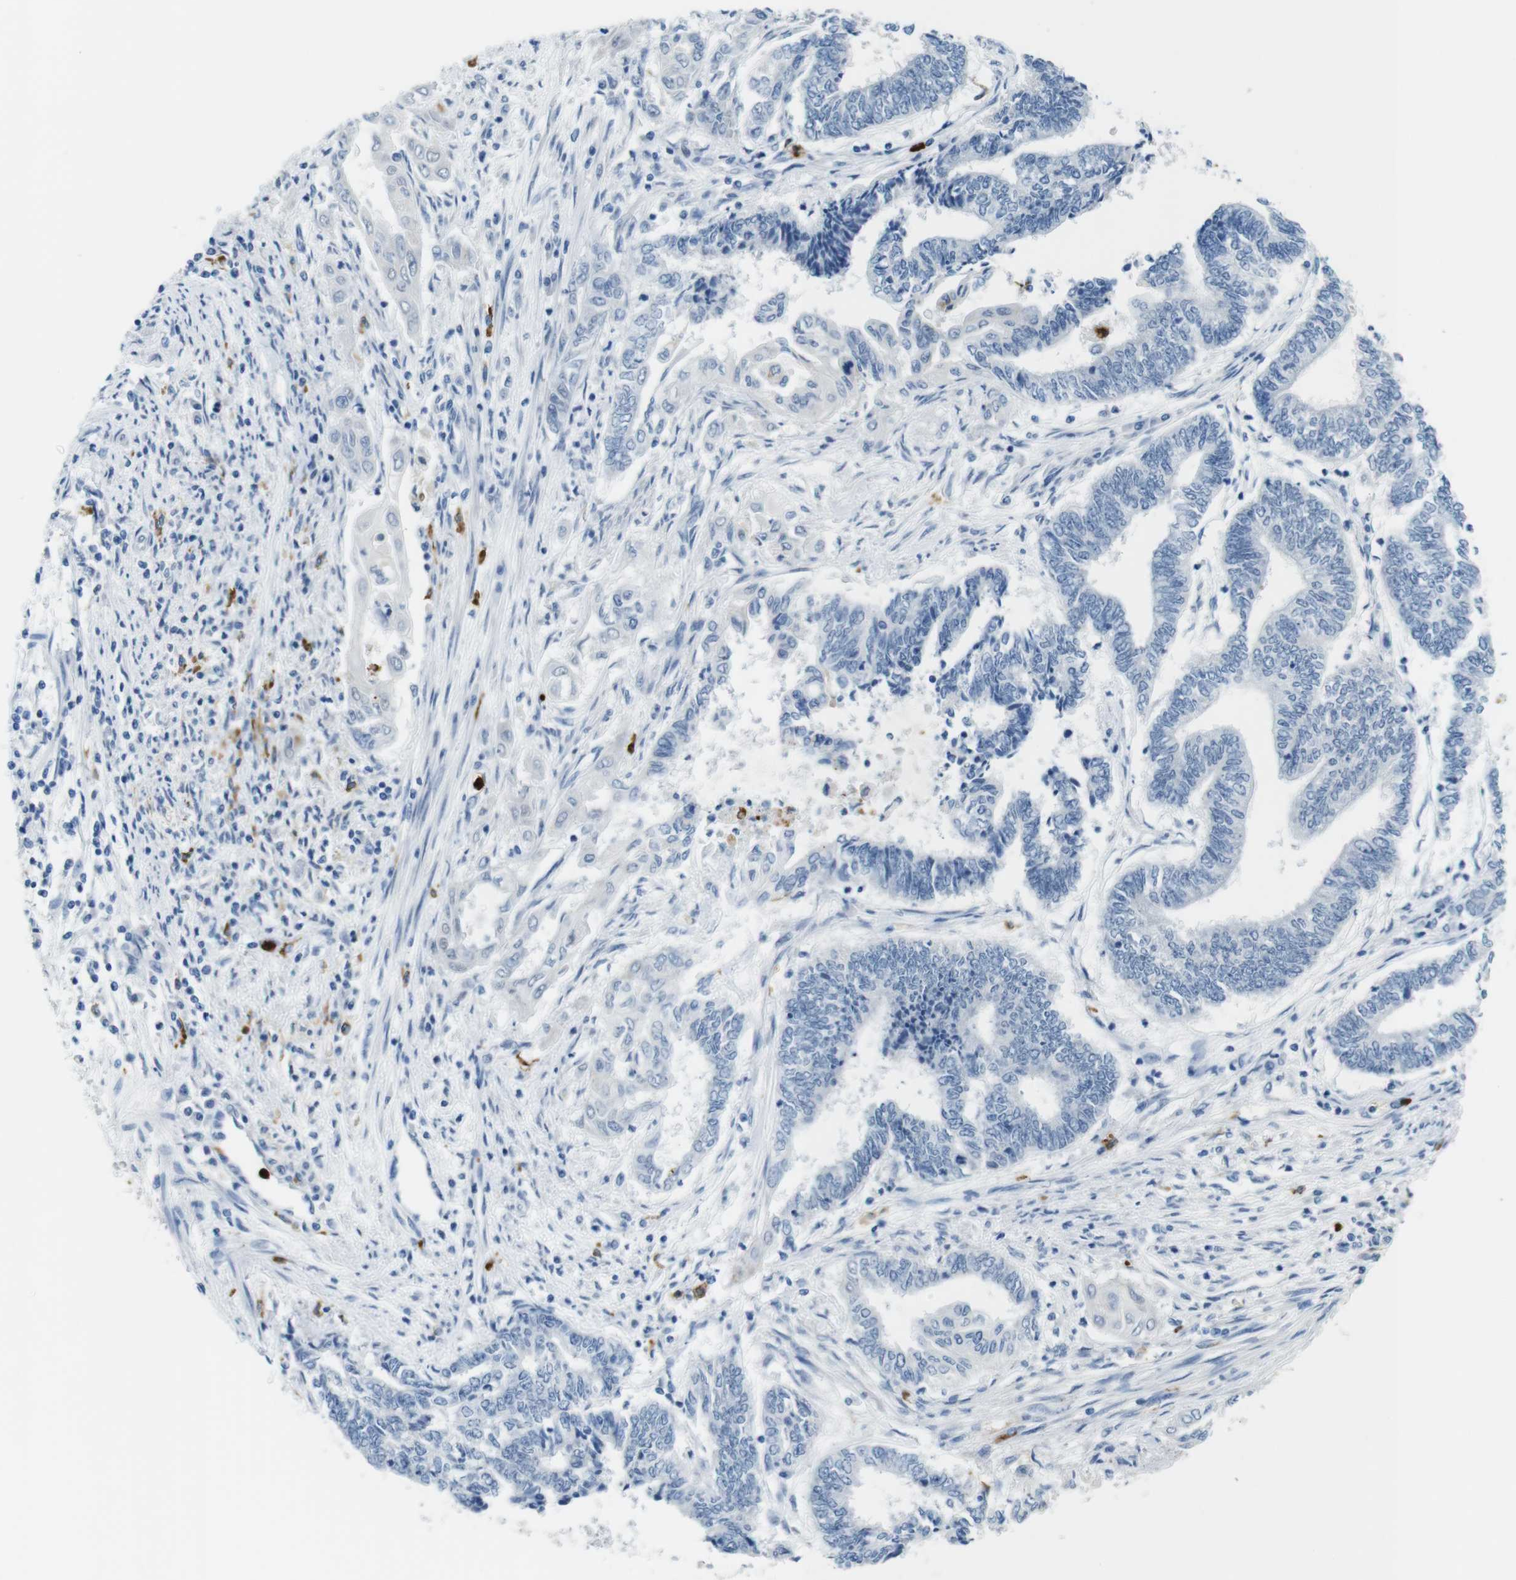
{"staining": {"intensity": "negative", "quantity": "none", "location": "none"}, "tissue": "endometrial cancer", "cell_type": "Tumor cells", "image_type": "cancer", "snomed": [{"axis": "morphology", "description": "Adenocarcinoma, NOS"}, {"axis": "topography", "description": "Uterus"}, {"axis": "topography", "description": "Endometrium"}], "caption": "Immunohistochemistry (IHC) image of endometrial adenocarcinoma stained for a protein (brown), which shows no positivity in tumor cells.", "gene": "MCEMP1", "patient": {"sex": "female", "age": 70}}